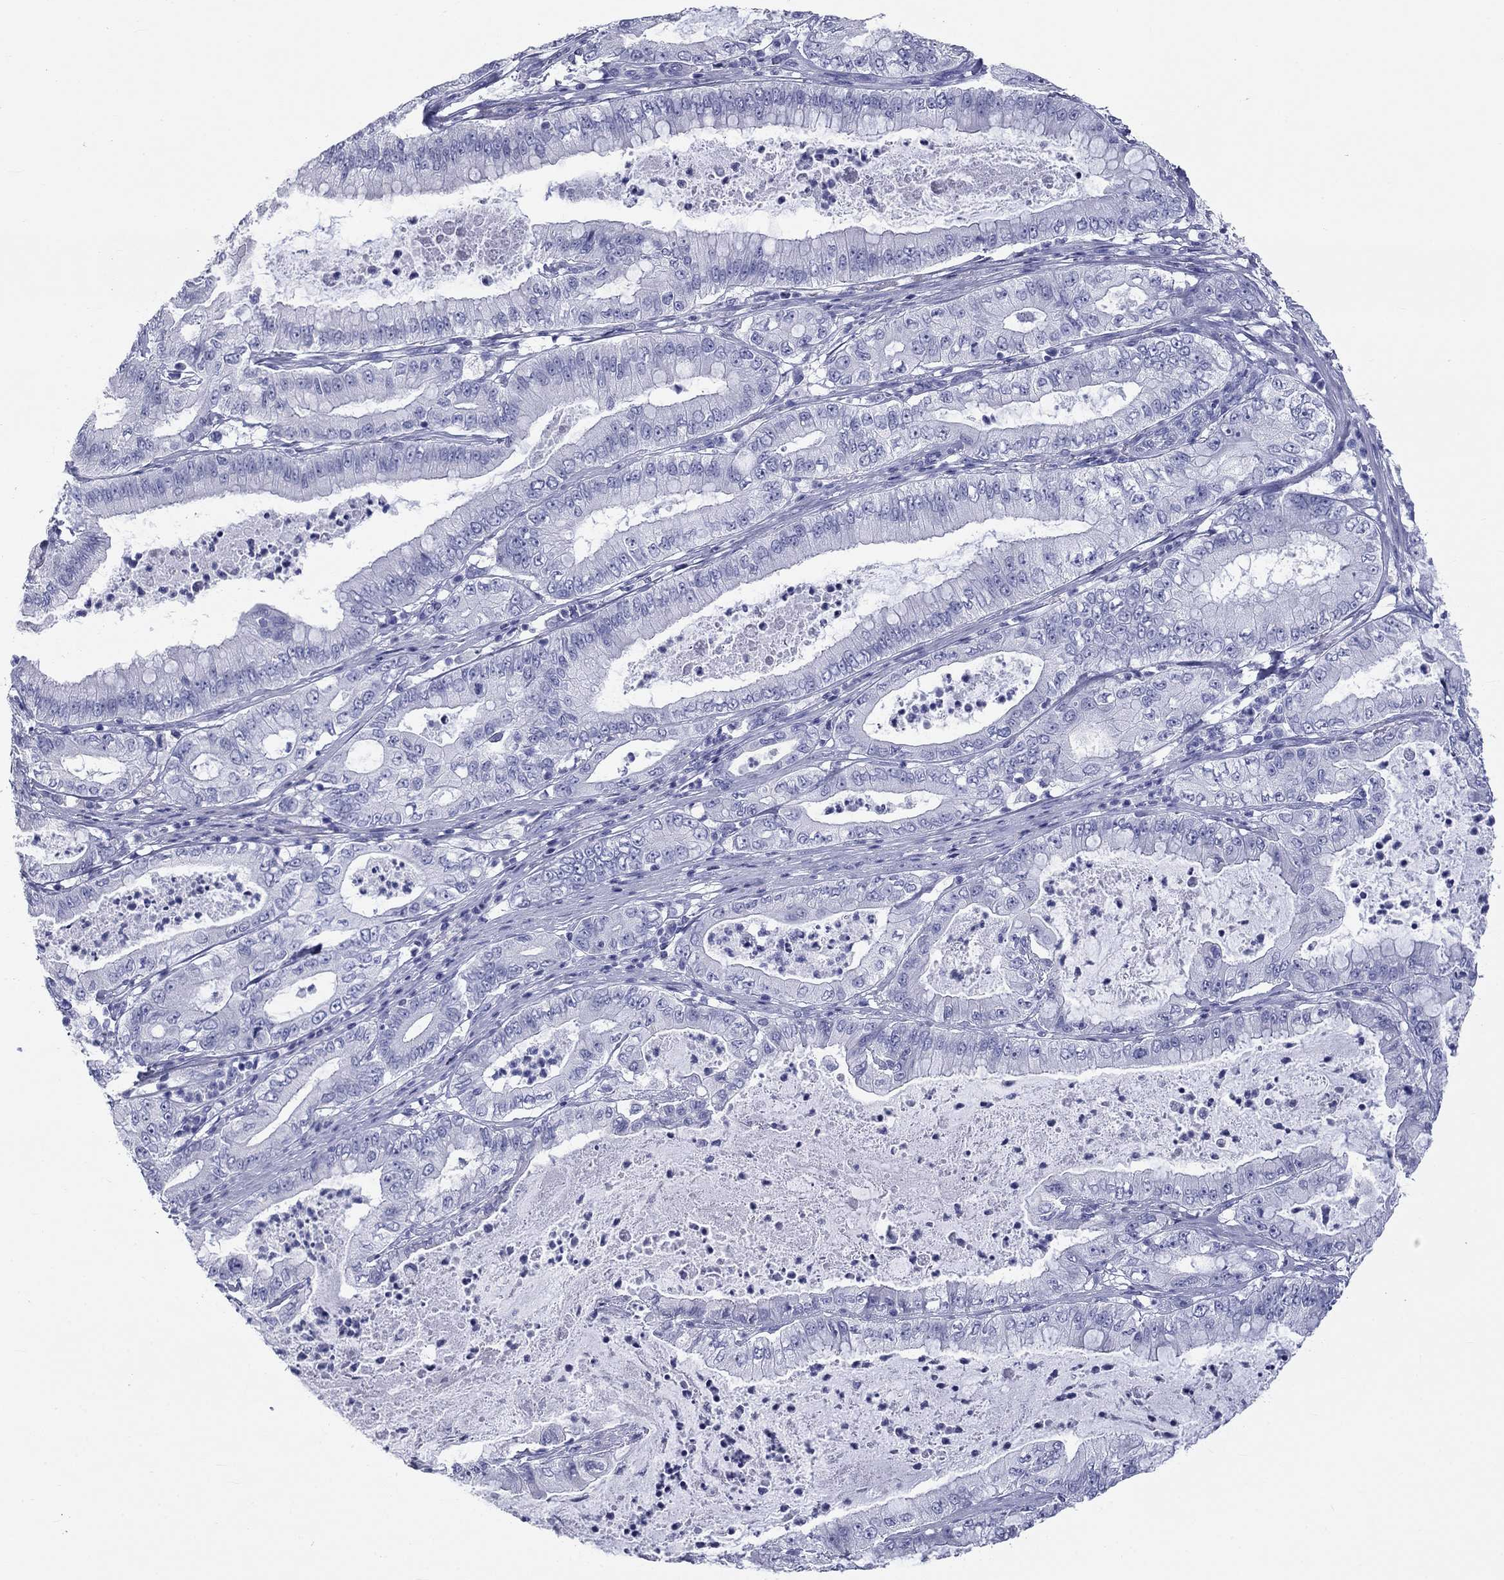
{"staining": {"intensity": "negative", "quantity": "none", "location": "none"}, "tissue": "pancreatic cancer", "cell_type": "Tumor cells", "image_type": "cancer", "snomed": [{"axis": "morphology", "description": "Adenocarcinoma, NOS"}, {"axis": "topography", "description": "Pancreas"}], "caption": "This is an immunohistochemistry image of human pancreatic cancer (adenocarcinoma). There is no positivity in tumor cells.", "gene": "DNALI1", "patient": {"sex": "male", "age": 71}}